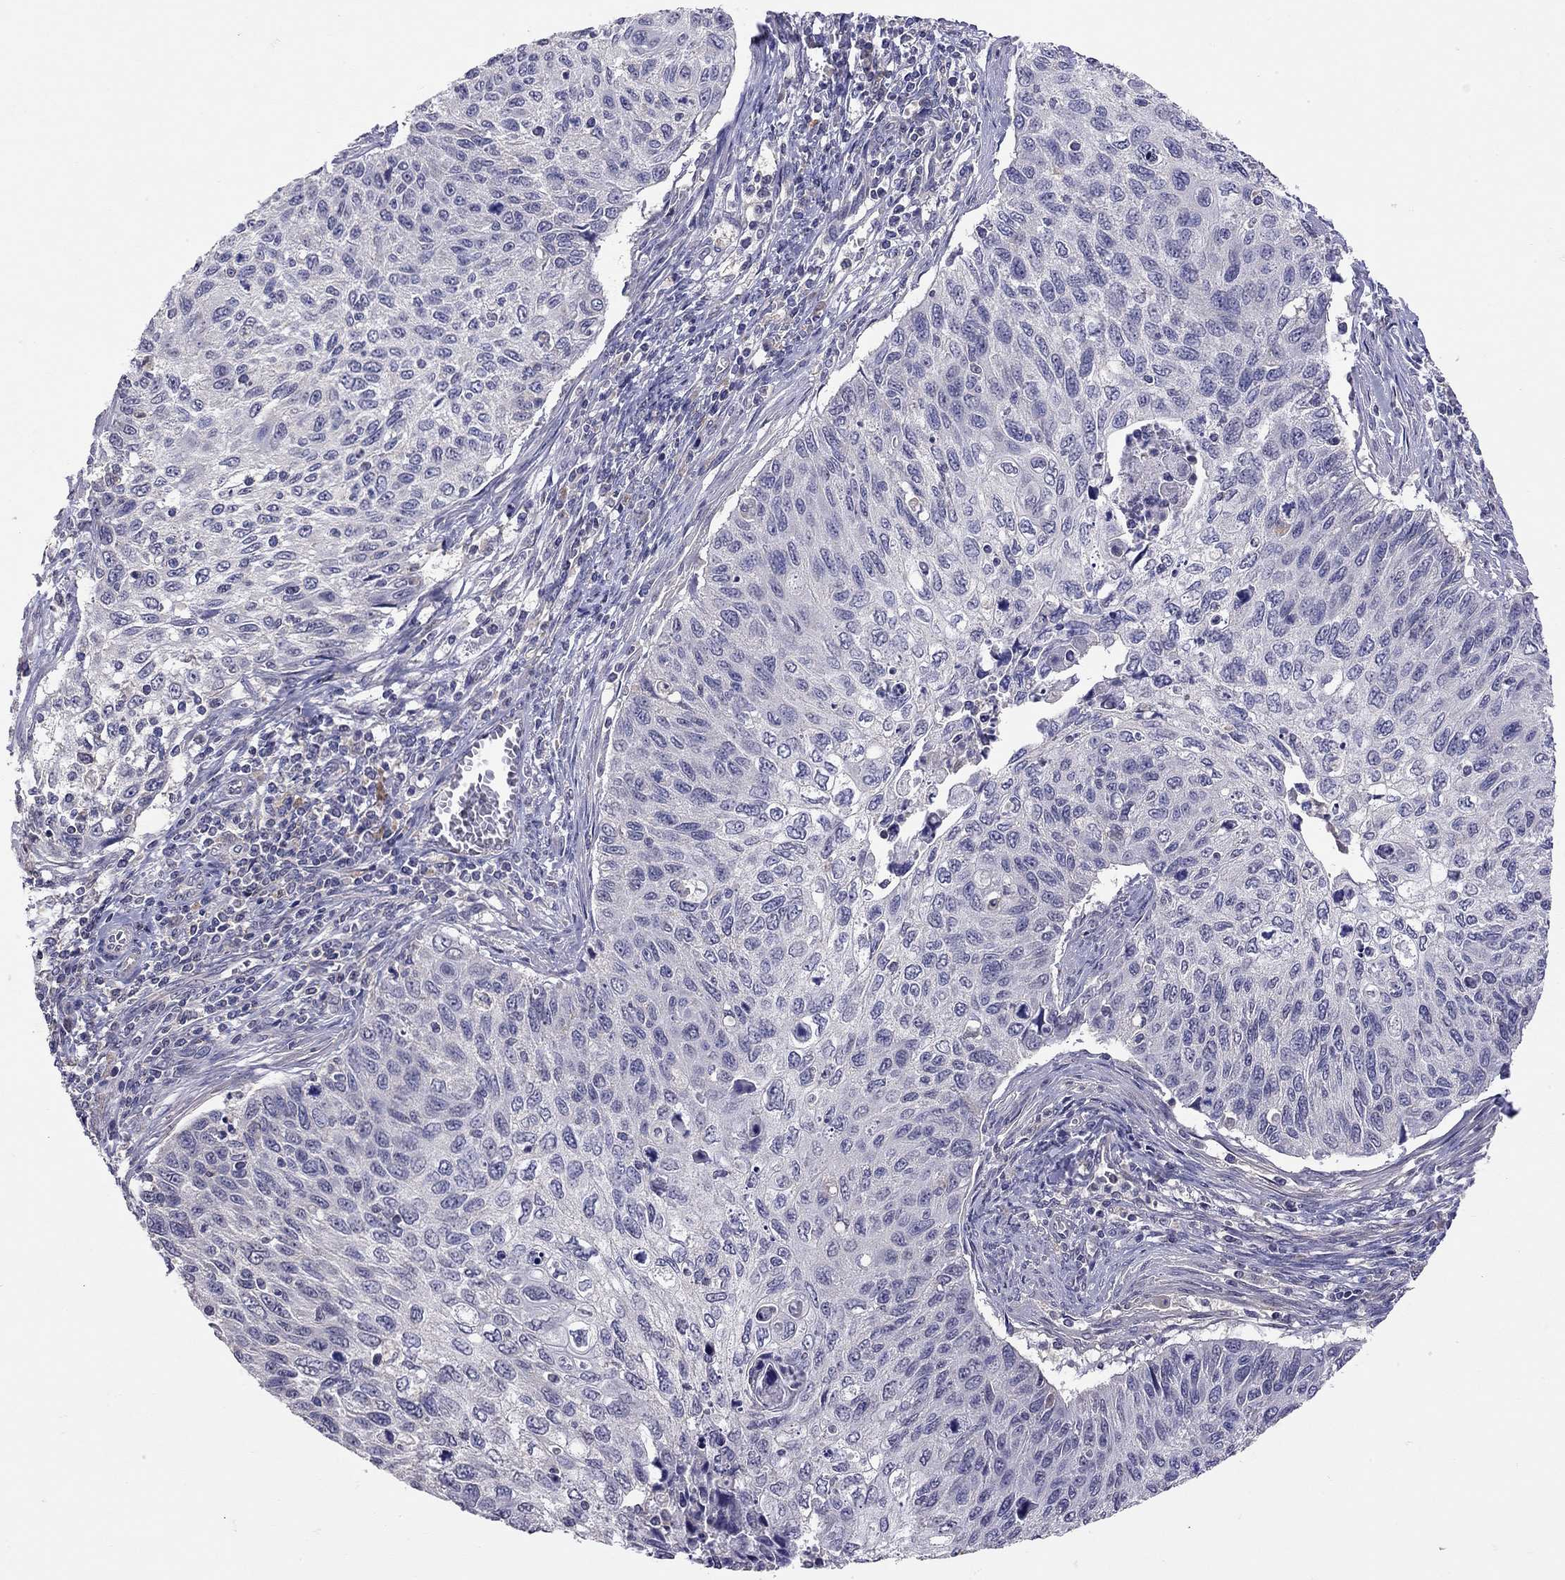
{"staining": {"intensity": "negative", "quantity": "none", "location": "none"}, "tissue": "cervical cancer", "cell_type": "Tumor cells", "image_type": "cancer", "snomed": [{"axis": "morphology", "description": "Squamous cell carcinoma, NOS"}, {"axis": "topography", "description": "Cervix"}], "caption": "Human cervical cancer stained for a protein using immunohistochemistry reveals no positivity in tumor cells.", "gene": "RTP5", "patient": {"sex": "female", "age": 70}}